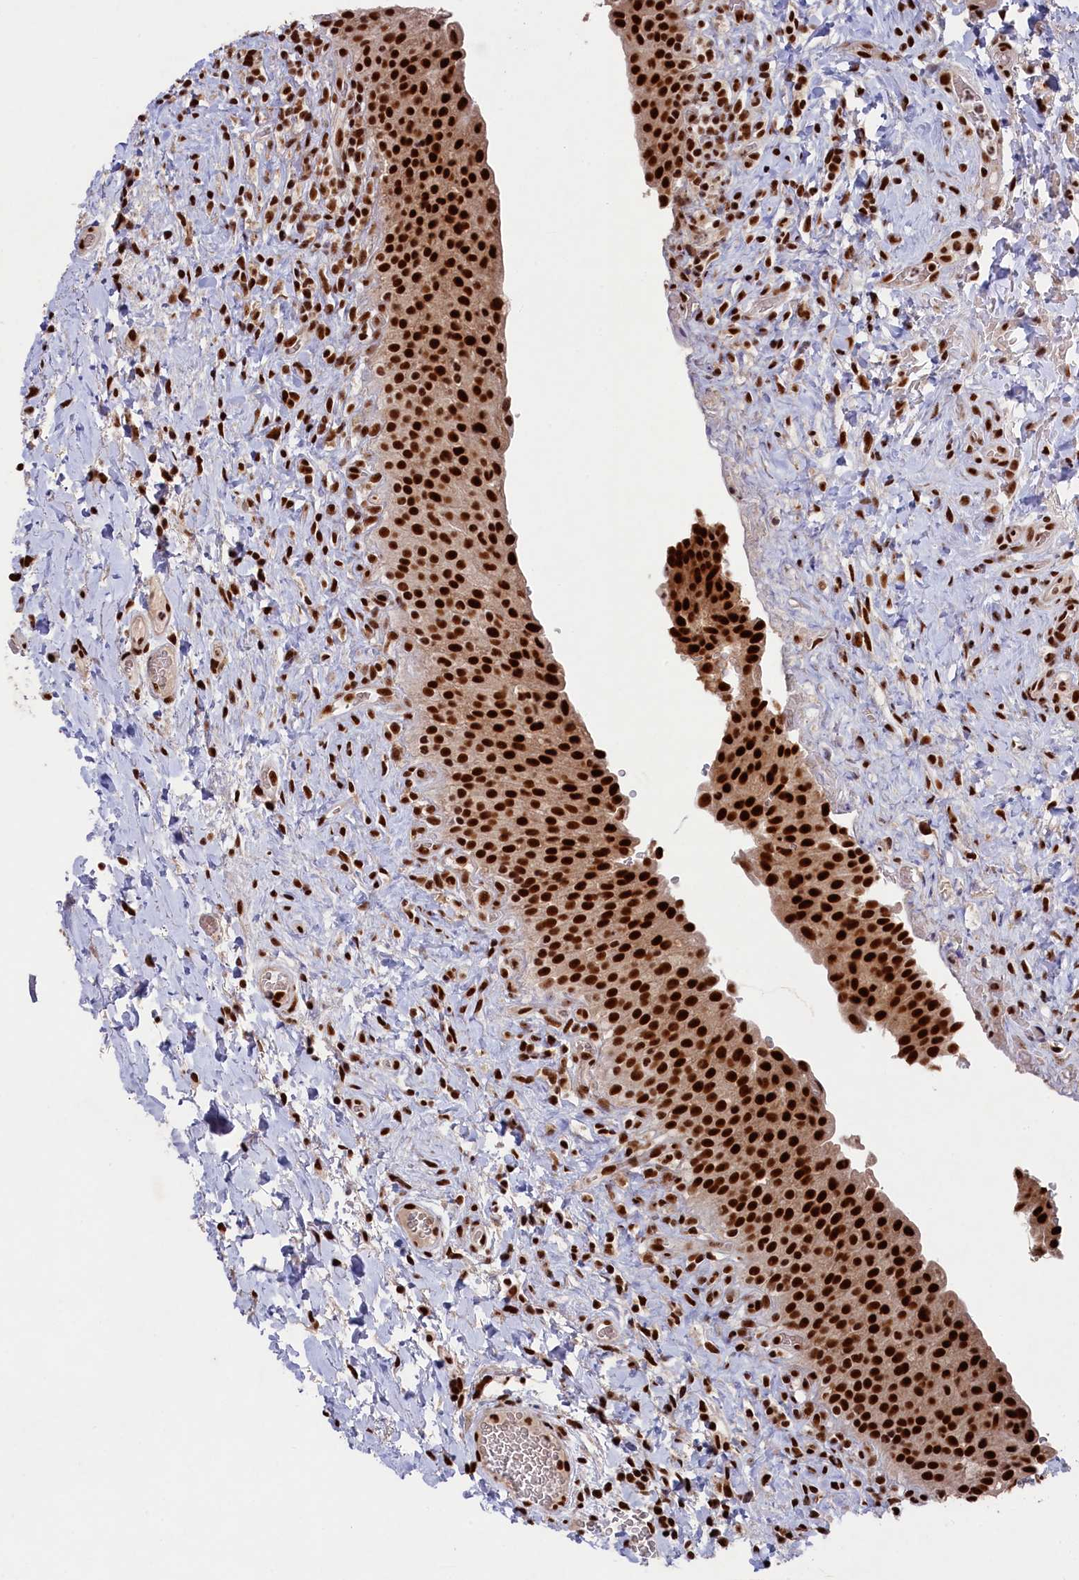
{"staining": {"intensity": "strong", "quantity": ">75%", "location": "nuclear"}, "tissue": "urinary bladder", "cell_type": "Urothelial cells", "image_type": "normal", "snomed": [{"axis": "morphology", "description": "Normal tissue, NOS"}, {"axis": "morphology", "description": "Inflammation, NOS"}, {"axis": "topography", "description": "Urinary bladder"}], "caption": "Strong nuclear staining for a protein is identified in about >75% of urothelial cells of normal urinary bladder using immunohistochemistry.", "gene": "PRPF31", "patient": {"sex": "male", "age": 64}}